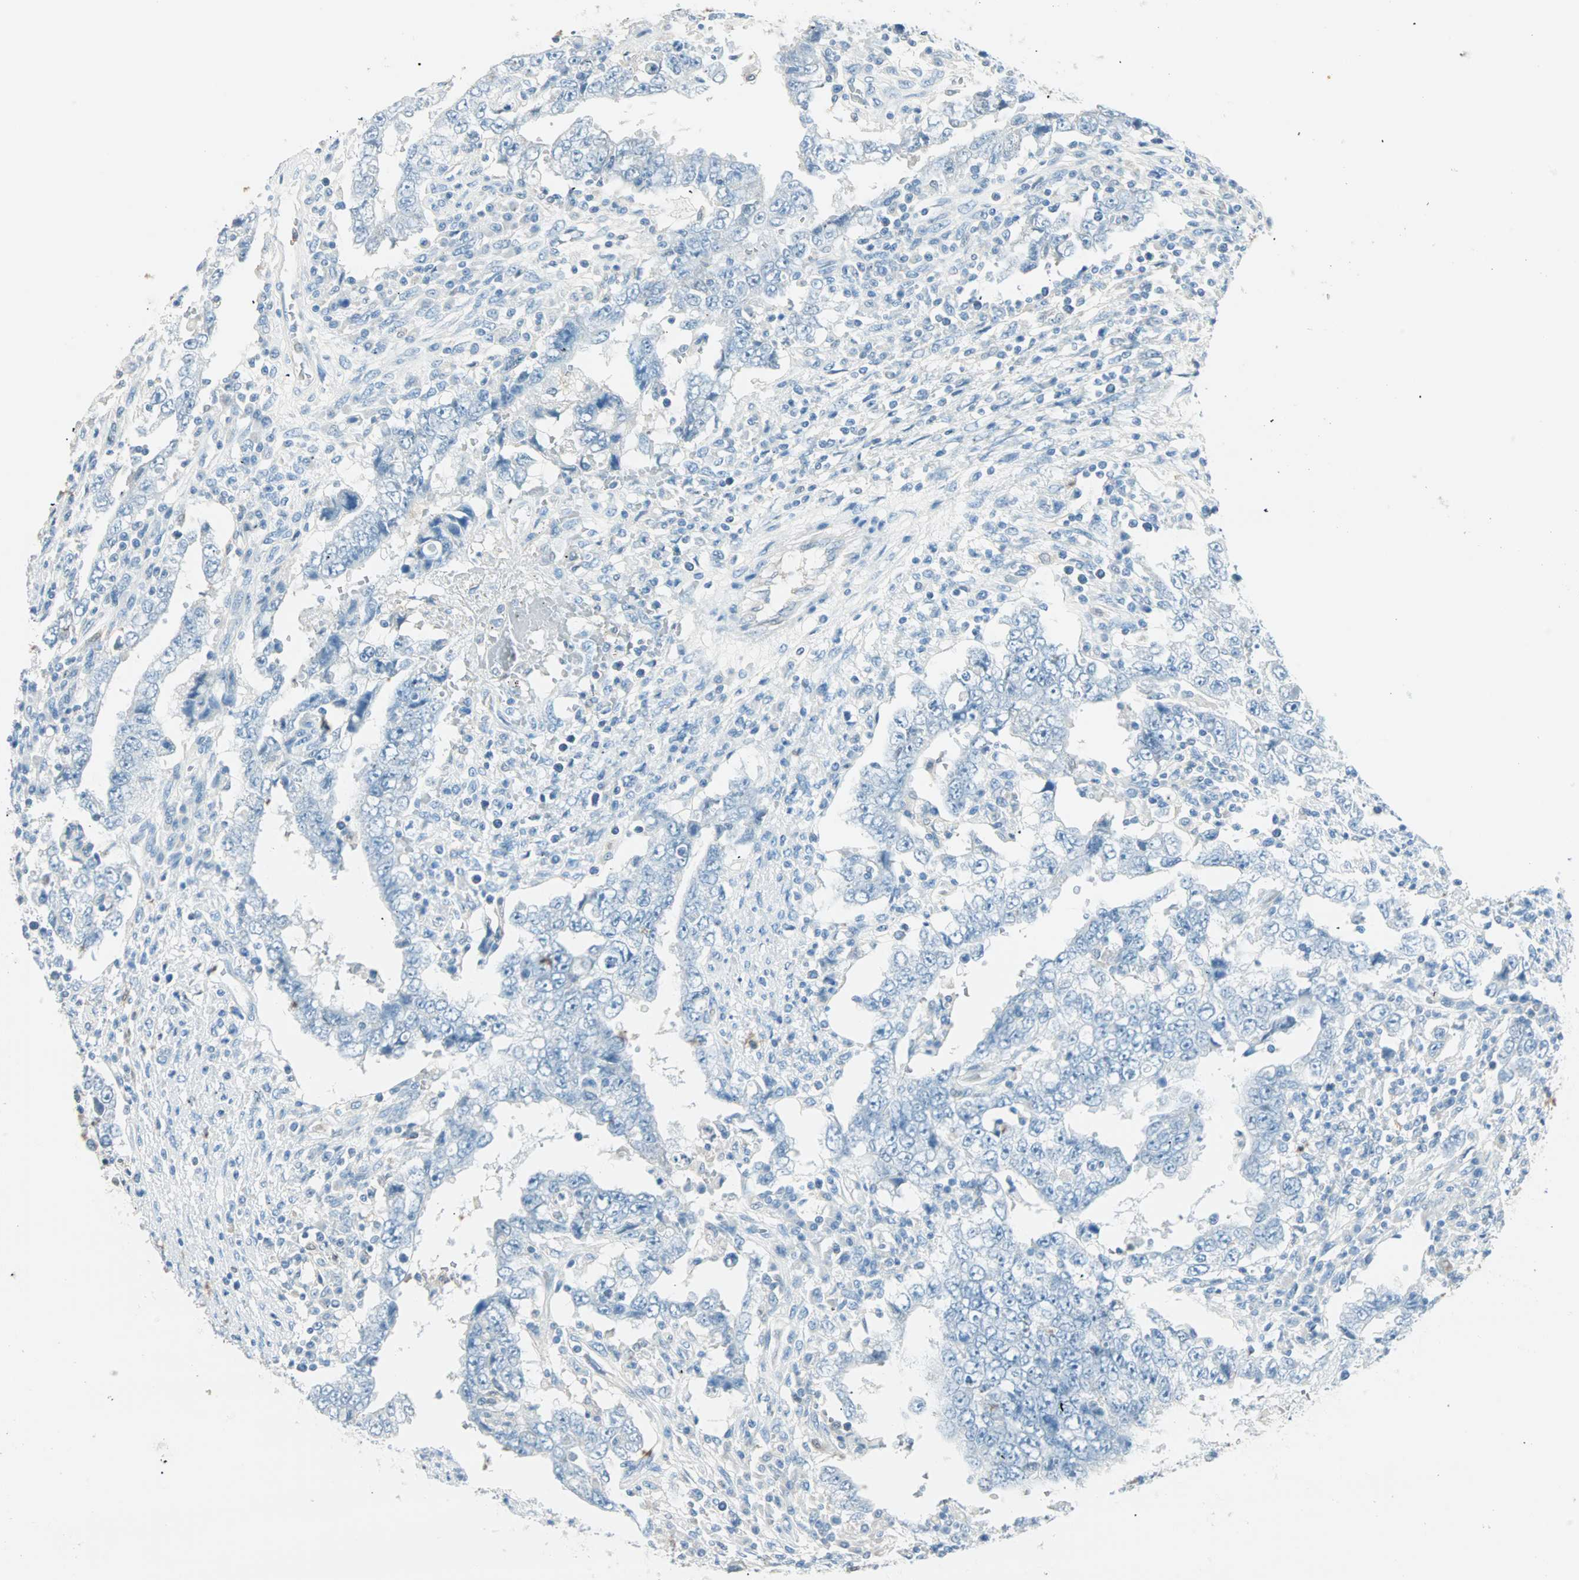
{"staining": {"intensity": "negative", "quantity": "none", "location": "none"}, "tissue": "testis cancer", "cell_type": "Tumor cells", "image_type": "cancer", "snomed": [{"axis": "morphology", "description": "Carcinoma, Embryonal, NOS"}, {"axis": "topography", "description": "Testis"}], "caption": "Tumor cells are negative for brown protein staining in testis cancer.", "gene": "S100A1", "patient": {"sex": "male", "age": 26}}